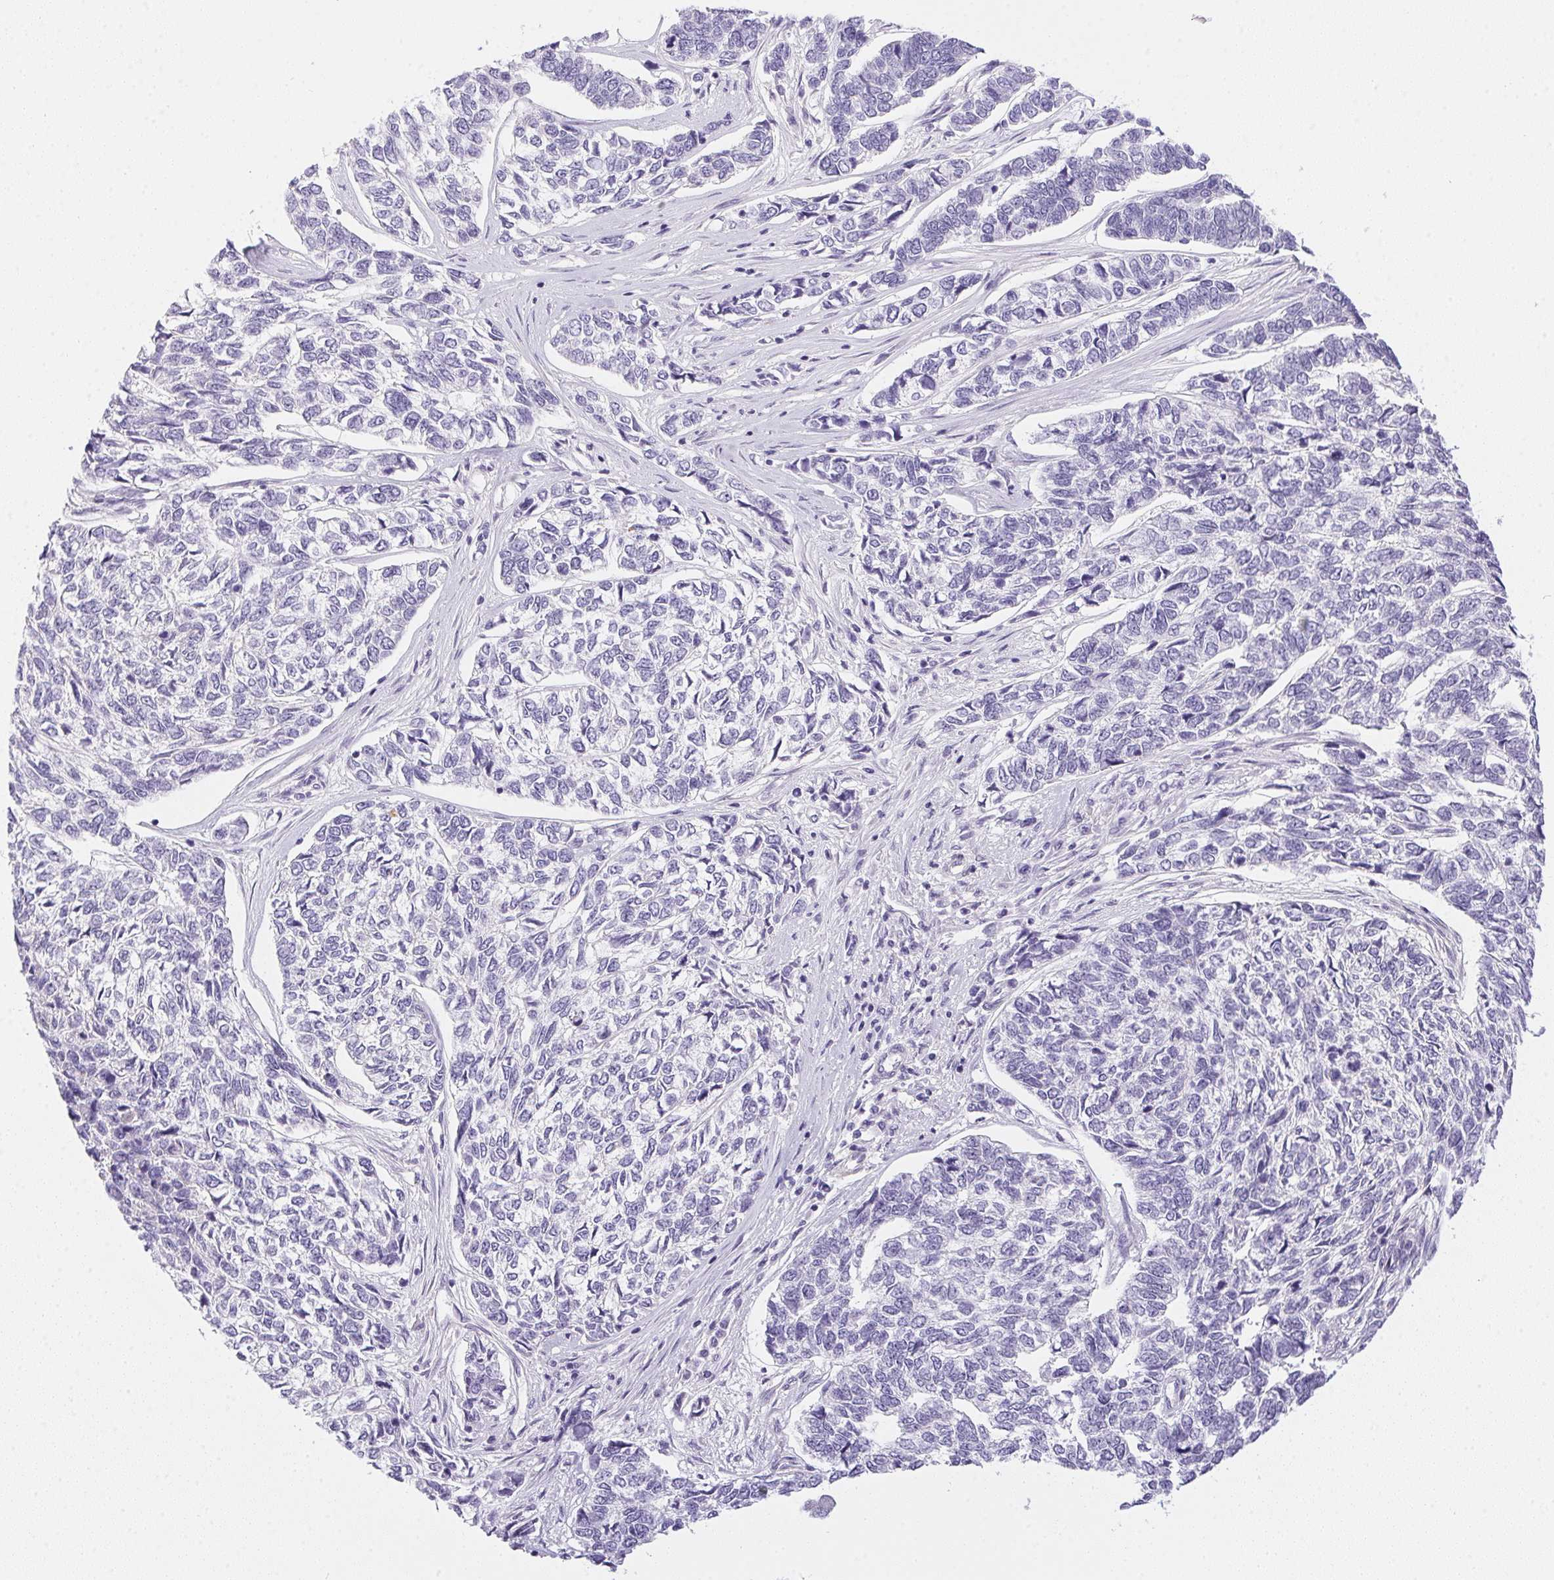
{"staining": {"intensity": "negative", "quantity": "none", "location": "none"}, "tissue": "skin cancer", "cell_type": "Tumor cells", "image_type": "cancer", "snomed": [{"axis": "morphology", "description": "Basal cell carcinoma"}, {"axis": "topography", "description": "Skin"}], "caption": "Protein analysis of skin cancer displays no significant staining in tumor cells.", "gene": "SLC17A7", "patient": {"sex": "female", "age": 65}}